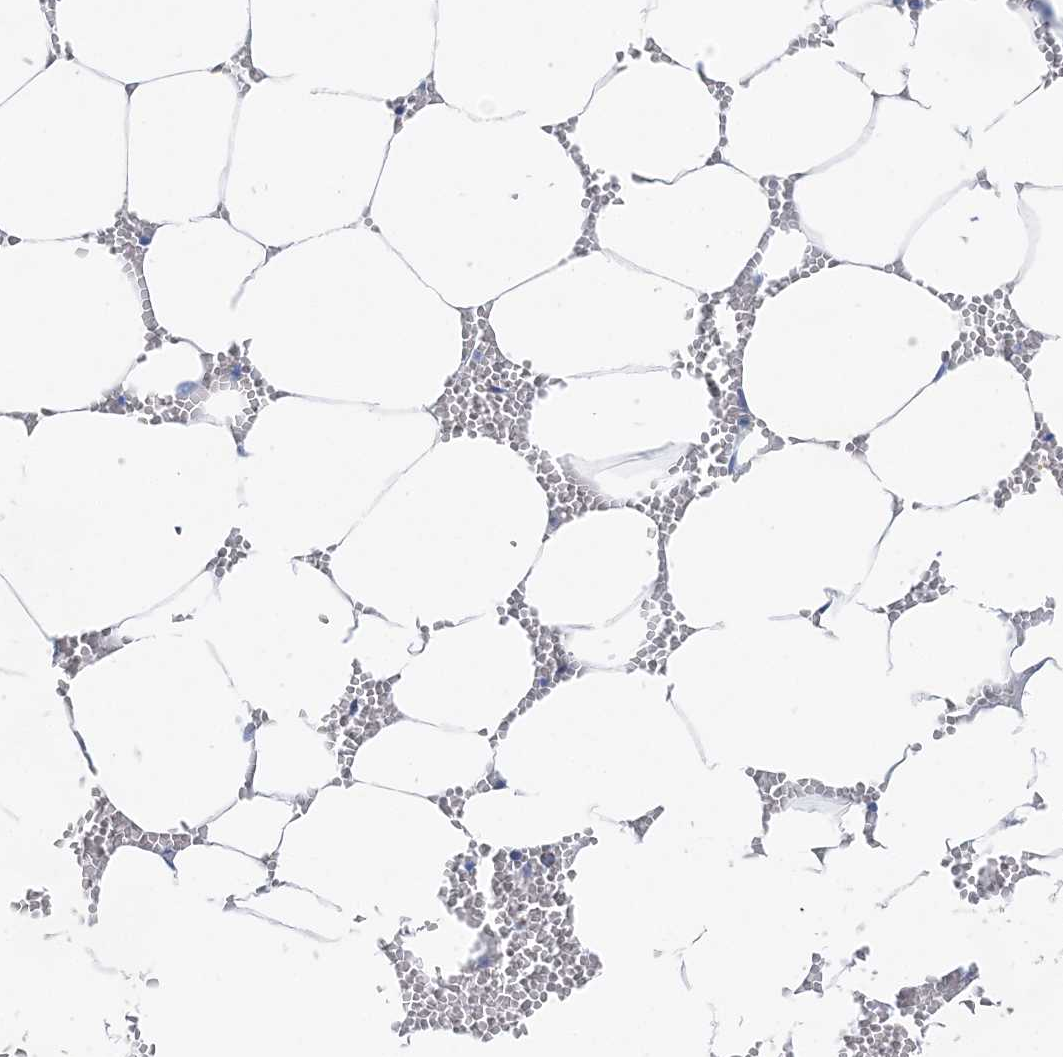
{"staining": {"intensity": "negative", "quantity": "none", "location": "none"}, "tissue": "bone marrow", "cell_type": "Hematopoietic cells", "image_type": "normal", "snomed": [{"axis": "morphology", "description": "Normal tissue, NOS"}, {"axis": "topography", "description": "Bone marrow"}], "caption": "An IHC photomicrograph of unremarkable bone marrow is shown. There is no staining in hematopoietic cells of bone marrow. (DAB (3,3'-diaminobenzidine) immunohistochemistry with hematoxylin counter stain).", "gene": "SLC5A6", "patient": {"sex": "male", "age": 70}}